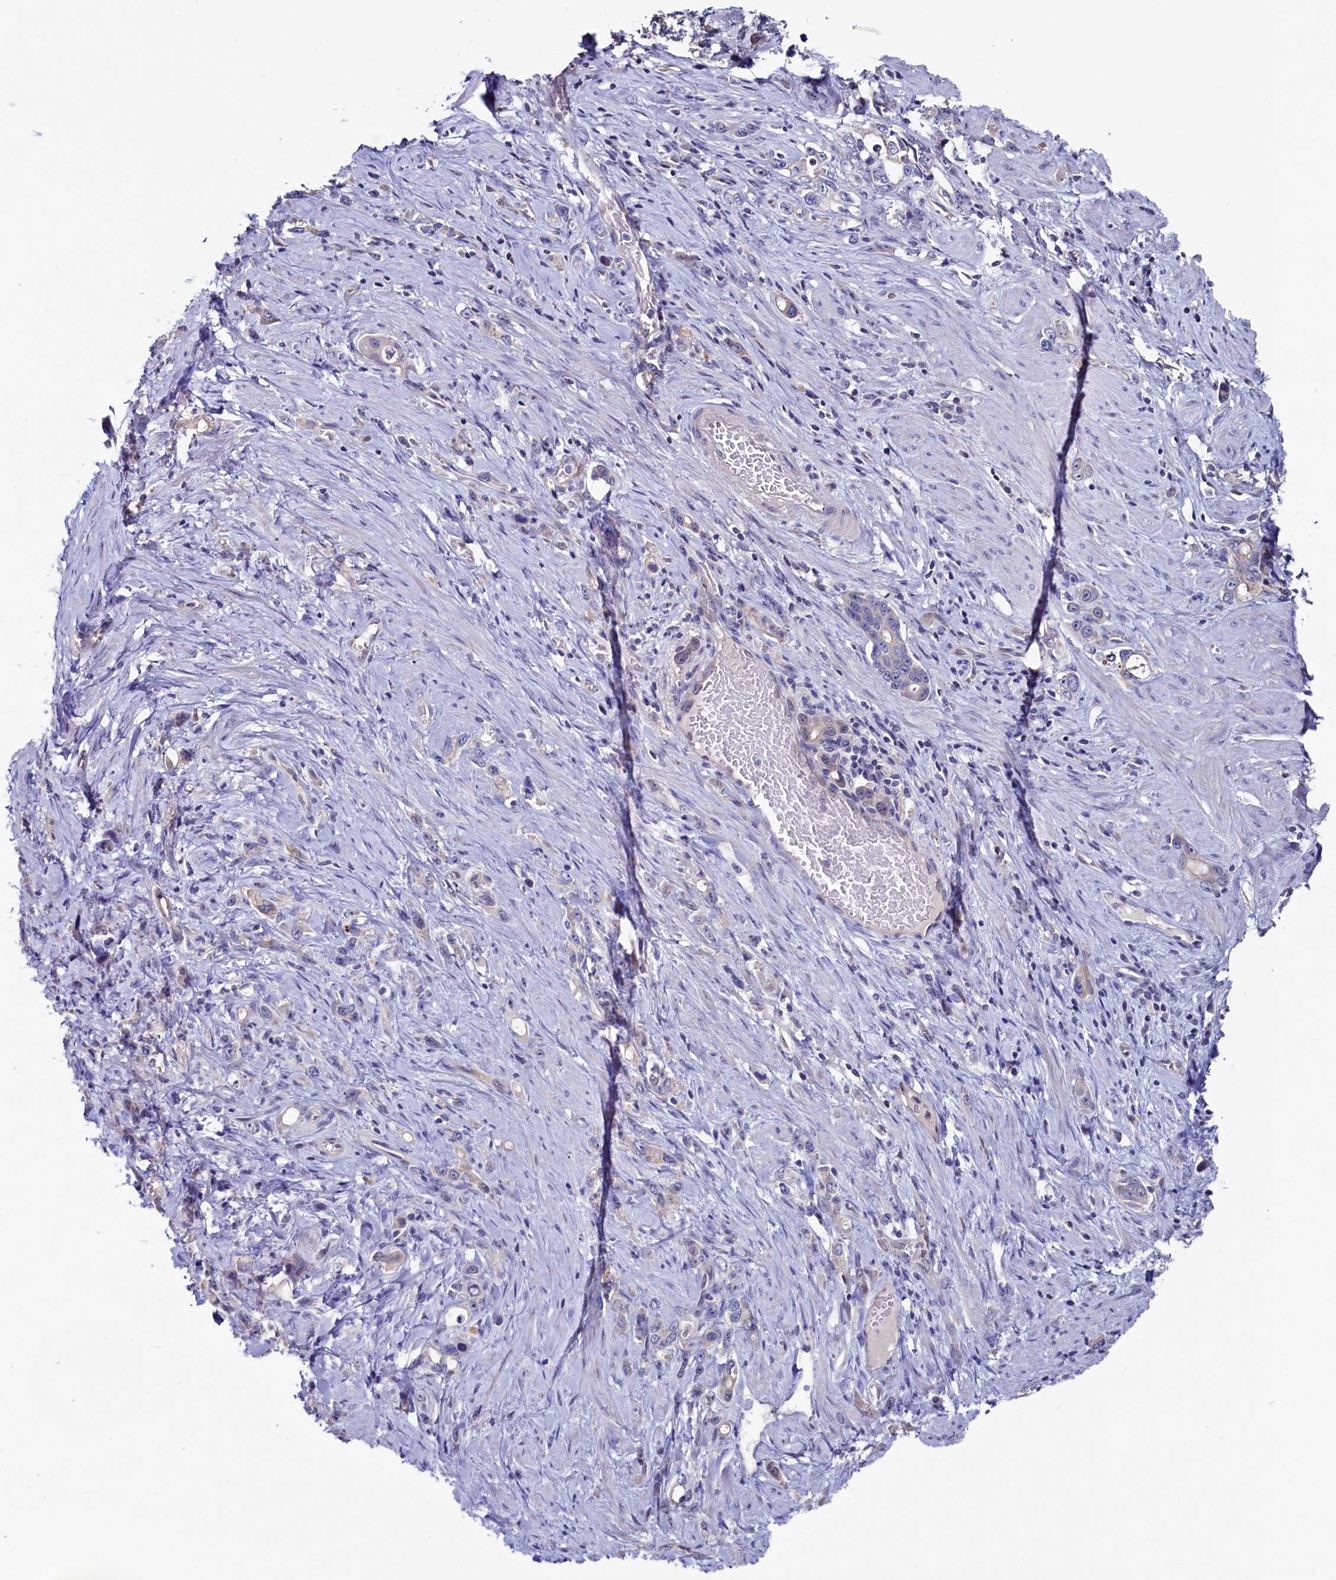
{"staining": {"intensity": "weak", "quantity": "<25%", "location": "cytoplasmic/membranous"}, "tissue": "stomach cancer", "cell_type": "Tumor cells", "image_type": "cancer", "snomed": [{"axis": "morphology", "description": "Adenocarcinoma, NOS"}, {"axis": "topography", "description": "Stomach, lower"}], "caption": "A micrograph of human stomach cancer (adenocarcinoma) is negative for staining in tumor cells.", "gene": "ASTE1", "patient": {"sex": "female", "age": 43}}